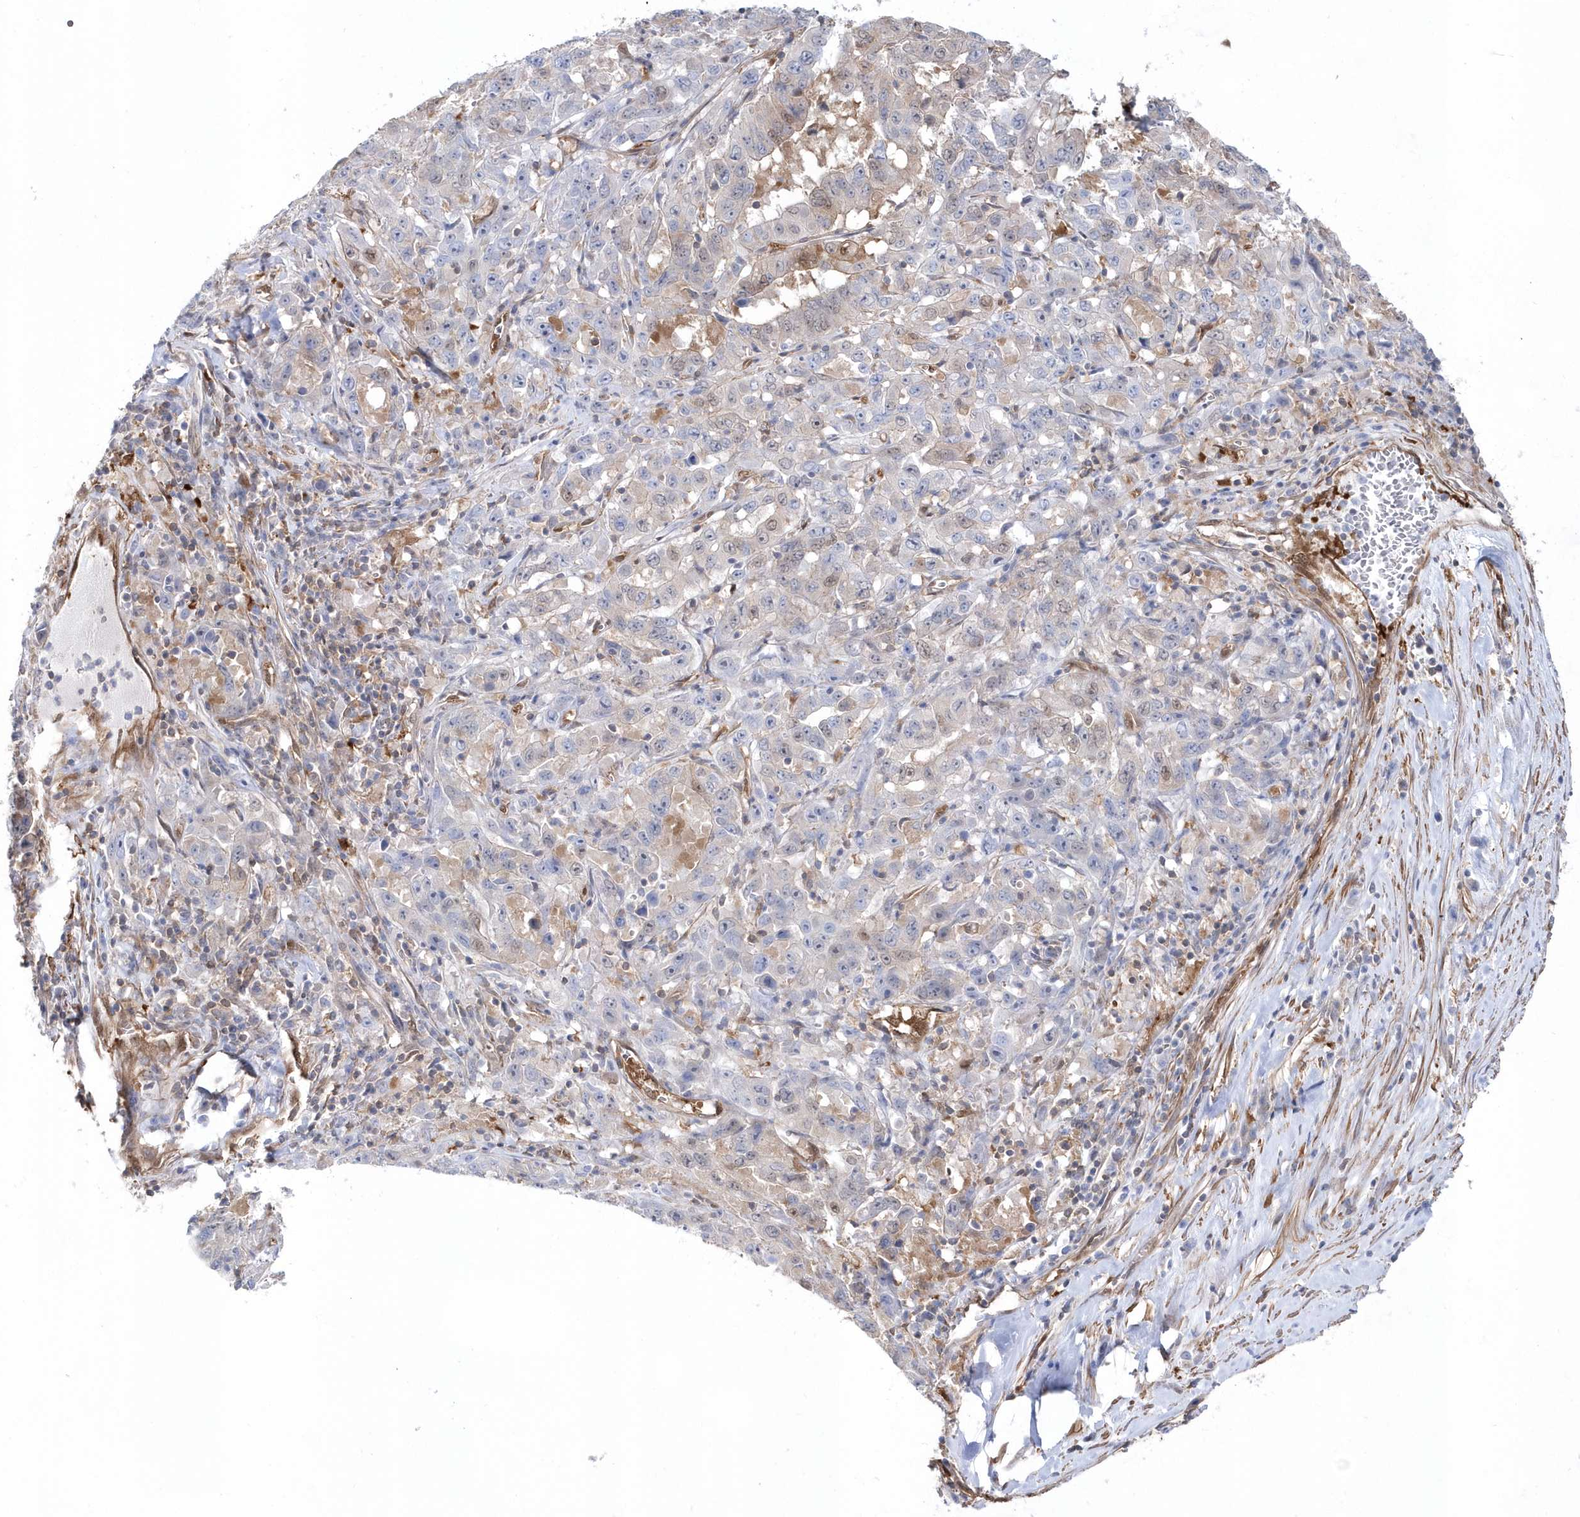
{"staining": {"intensity": "weak", "quantity": "<25%", "location": "cytoplasmic/membranous,nuclear"}, "tissue": "pancreatic cancer", "cell_type": "Tumor cells", "image_type": "cancer", "snomed": [{"axis": "morphology", "description": "Adenocarcinoma, NOS"}, {"axis": "topography", "description": "Pancreas"}], "caption": "Pancreatic cancer was stained to show a protein in brown. There is no significant positivity in tumor cells.", "gene": "BDH2", "patient": {"sex": "male", "age": 63}}